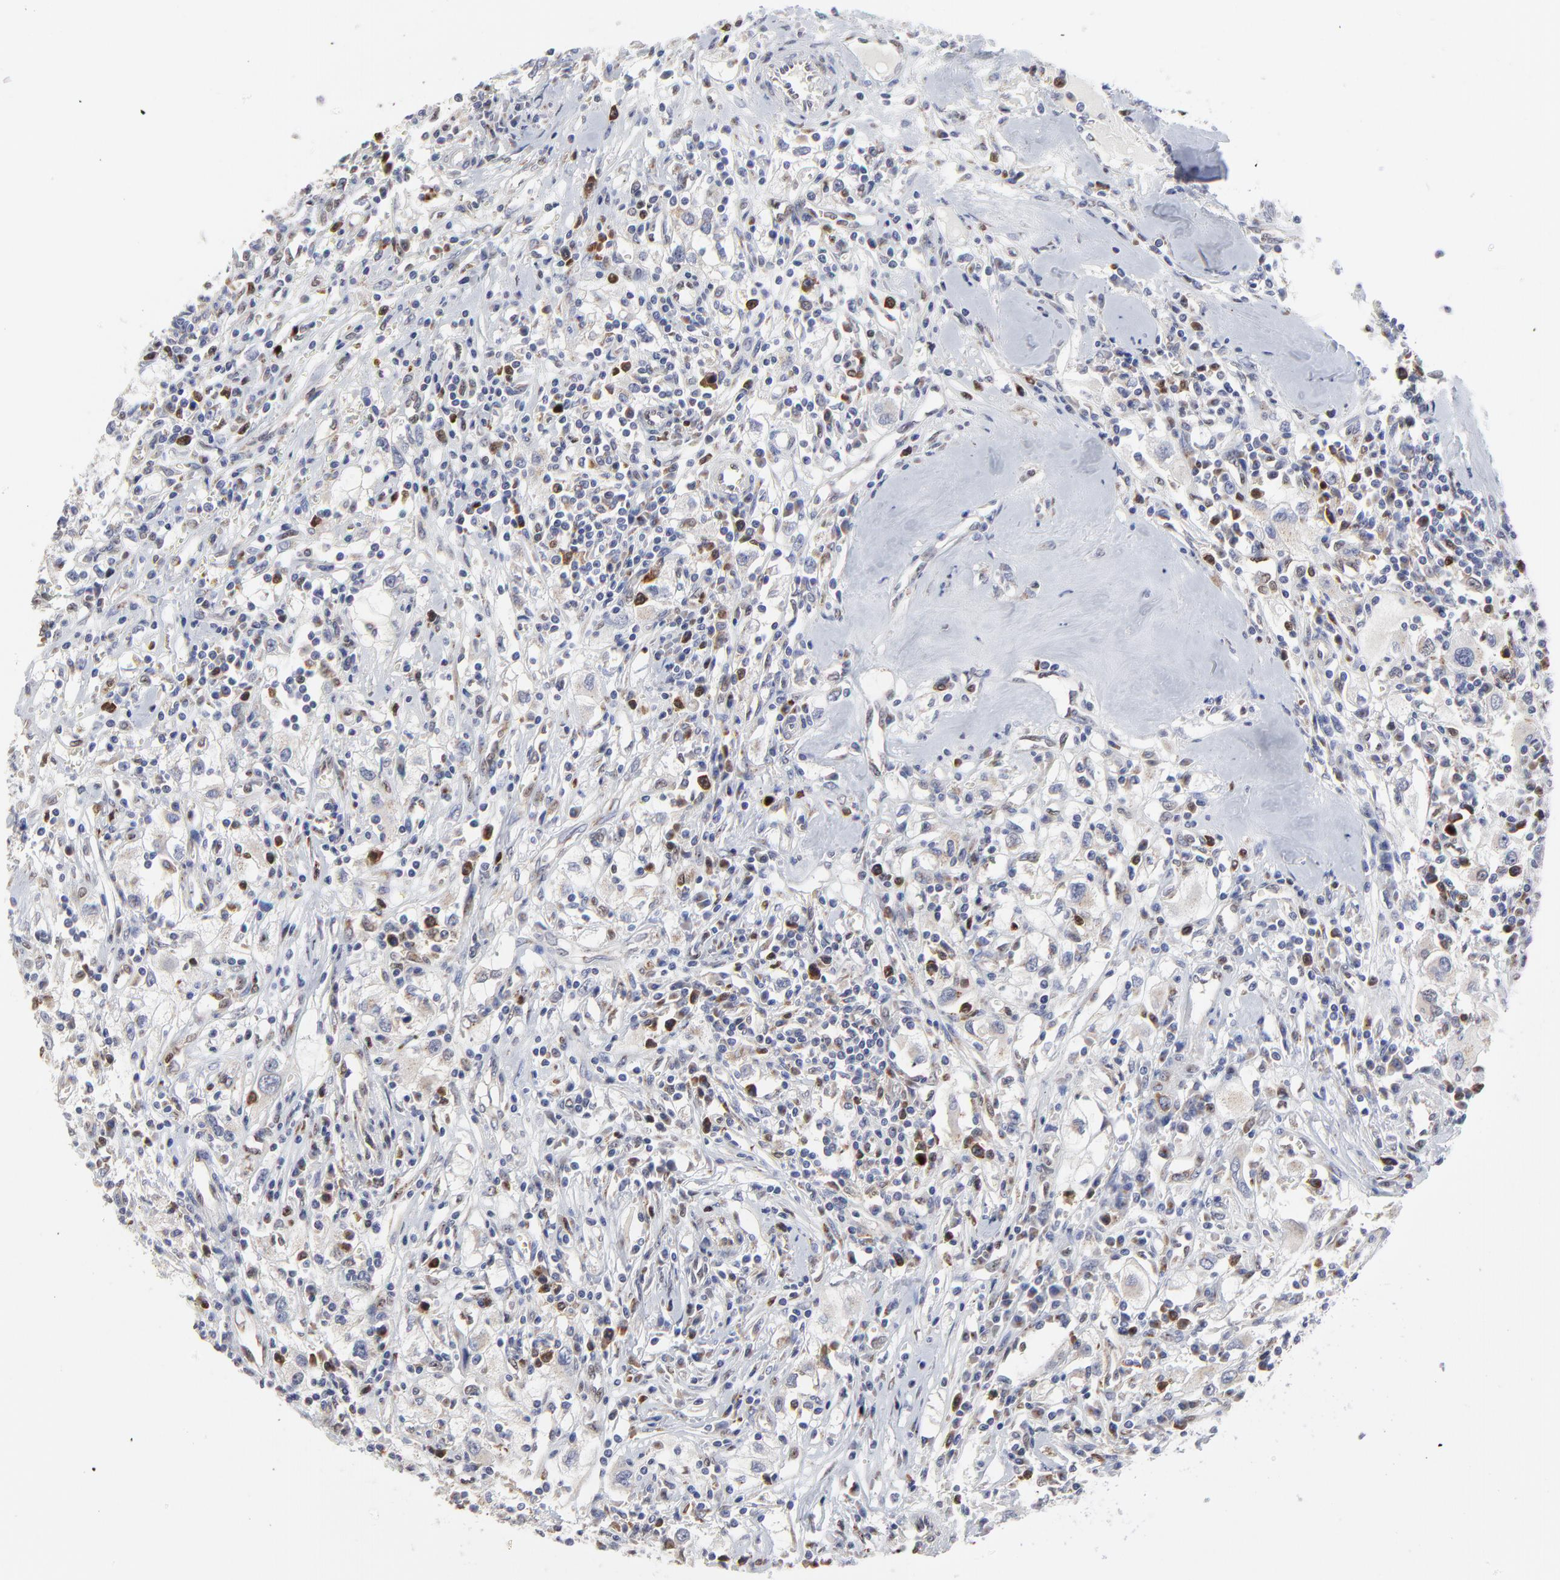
{"staining": {"intensity": "negative", "quantity": "none", "location": "none"}, "tissue": "renal cancer", "cell_type": "Tumor cells", "image_type": "cancer", "snomed": [{"axis": "morphology", "description": "Adenocarcinoma, NOS"}, {"axis": "topography", "description": "Kidney"}], "caption": "Adenocarcinoma (renal) stained for a protein using immunohistochemistry displays no positivity tumor cells.", "gene": "NCAPH", "patient": {"sex": "male", "age": 82}}